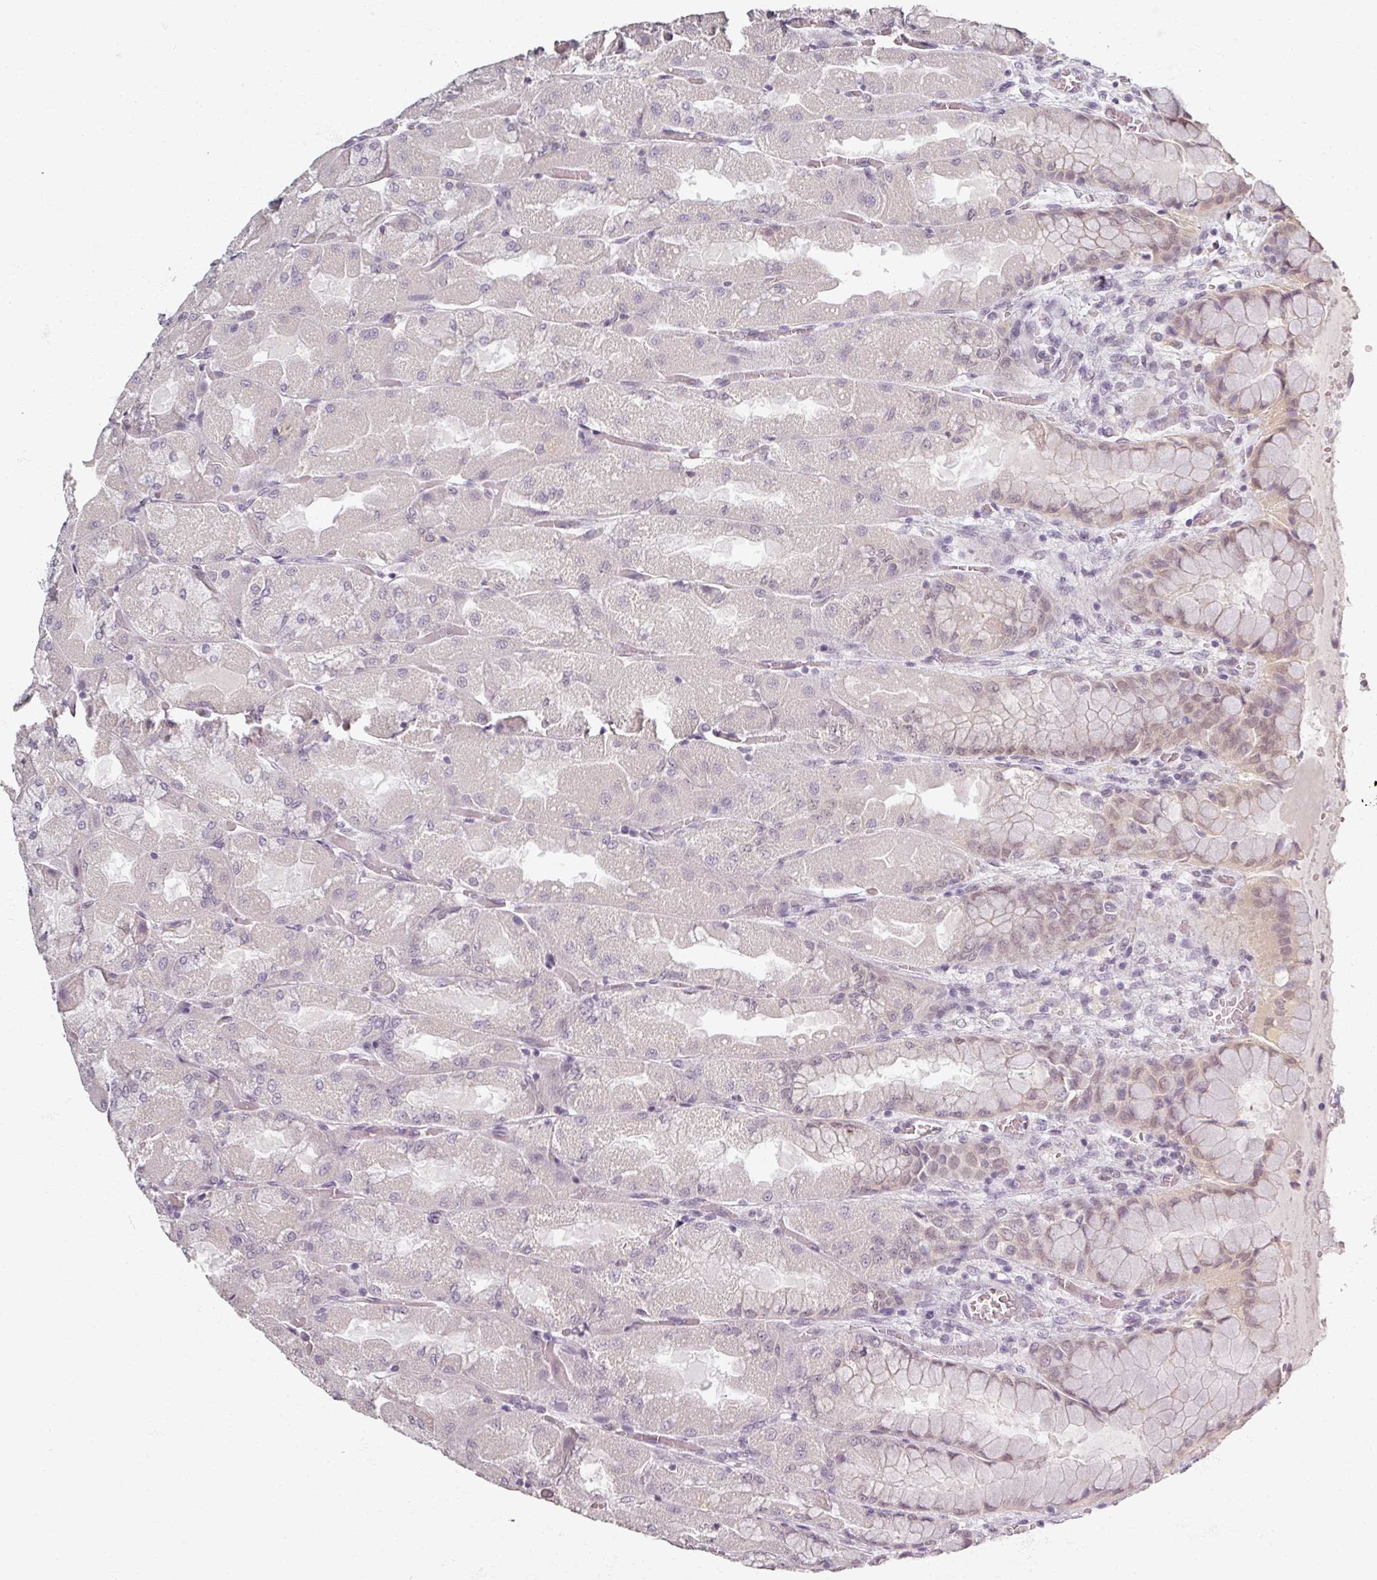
{"staining": {"intensity": "moderate", "quantity": "25%-75%", "location": "nuclear"}, "tissue": "stomach", "cell_type": "Glandular cells", "image_type": "normal", "snomed": [{"axis": "morphology", "description": "Normal tissue, NOS"}, {"axis": "topography", "description": "Stomach"}], "caption": "Protein staining displays moderate nuclear expression in approximately 25%-75% of glandular cells in unremarkable stomach.", "gene": "RIPOR3", "patient": {"sex": "female", "age": 61}}